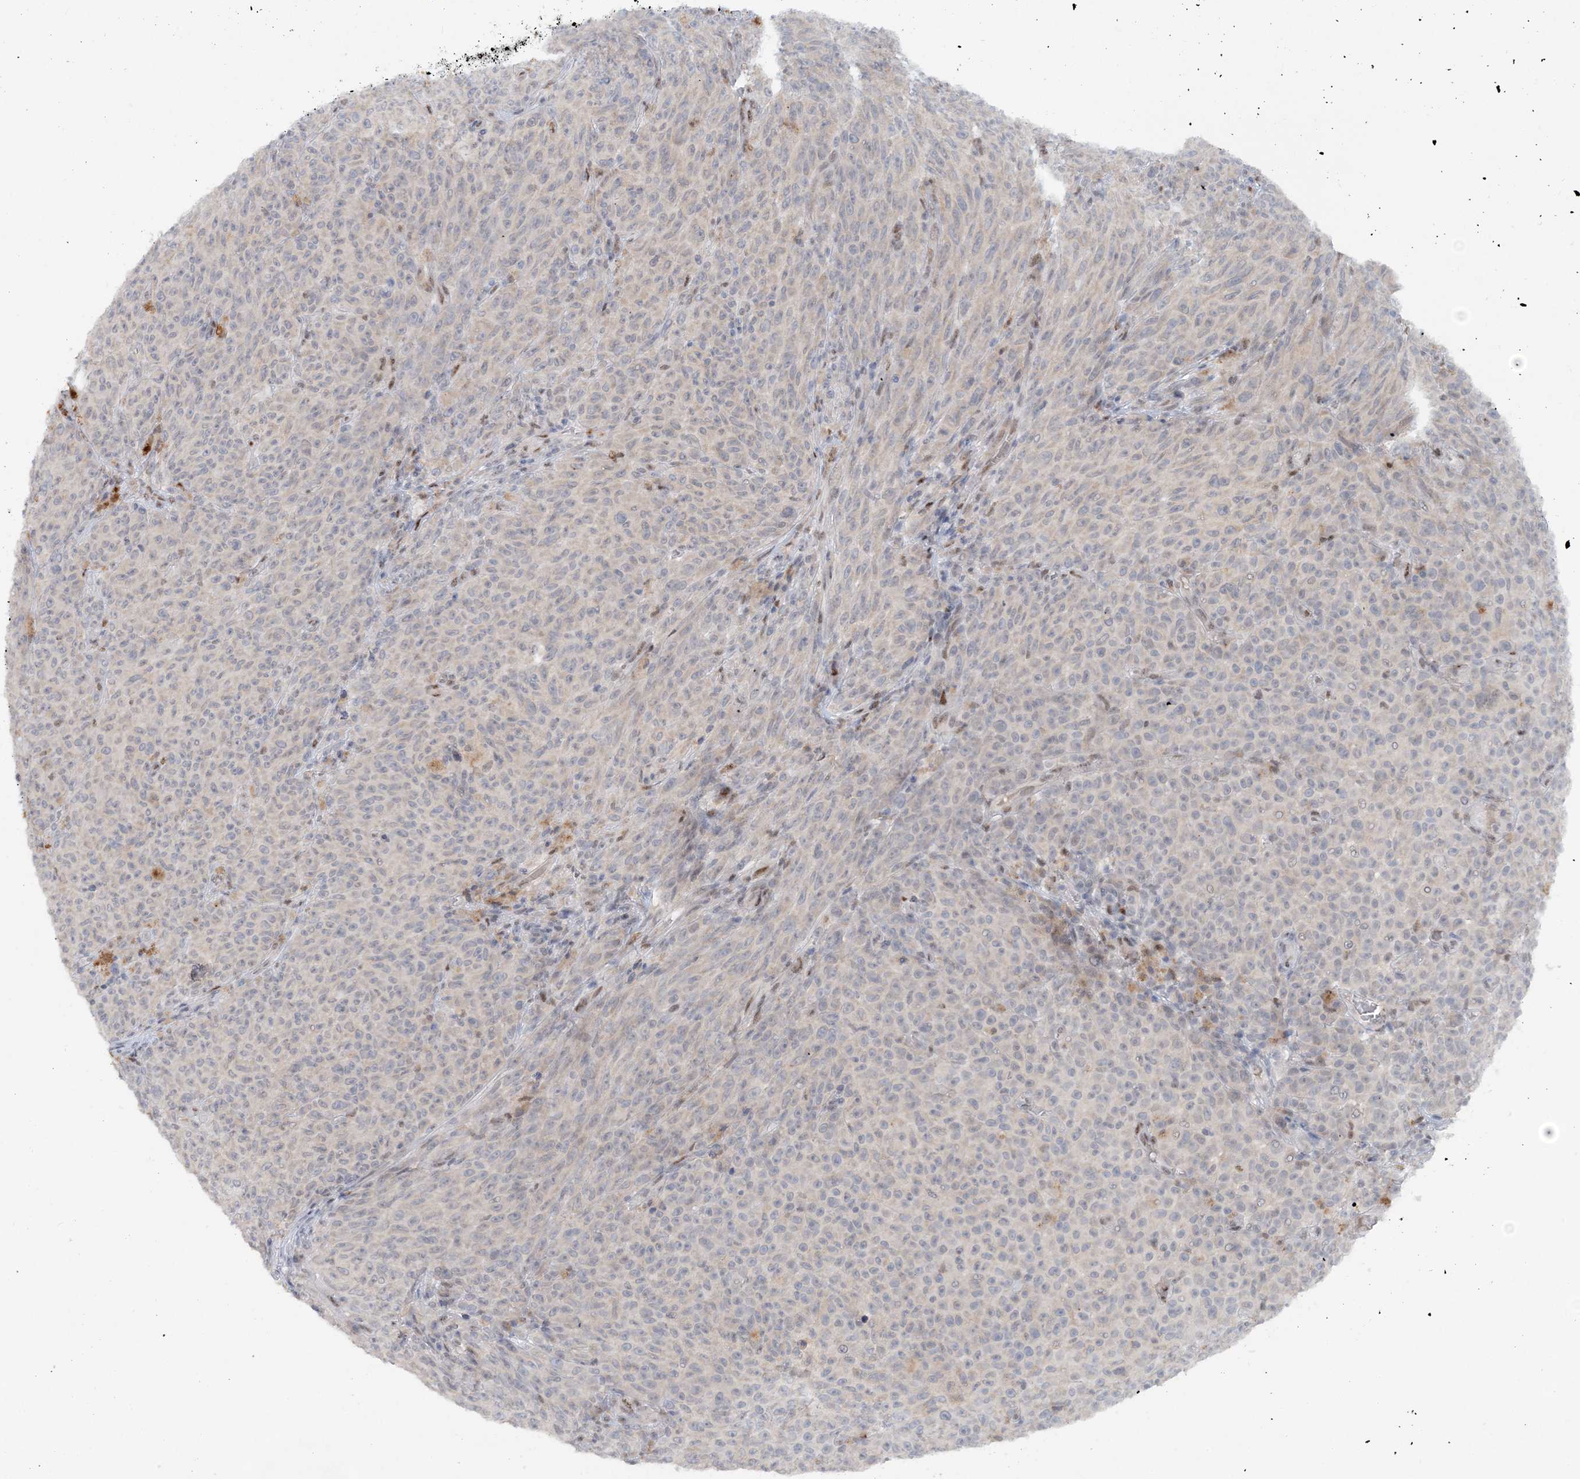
{"staining": {"intensity": "negative", "quantity": "none", "location": "none"}, "tissue": "melanoma", "cell_type": "Tumor cells", "image_type": "cancer", "snomed": [{"axis": "morphology", "description": "Malignant melanoma, NOS"}, {"axis": "topography", "description": "Skin"}], "caption": "Tumor cells show no significant expression in malignant melanoma.", "gene": "GIN1", "patient": {"sex": "female", "age": 82}}